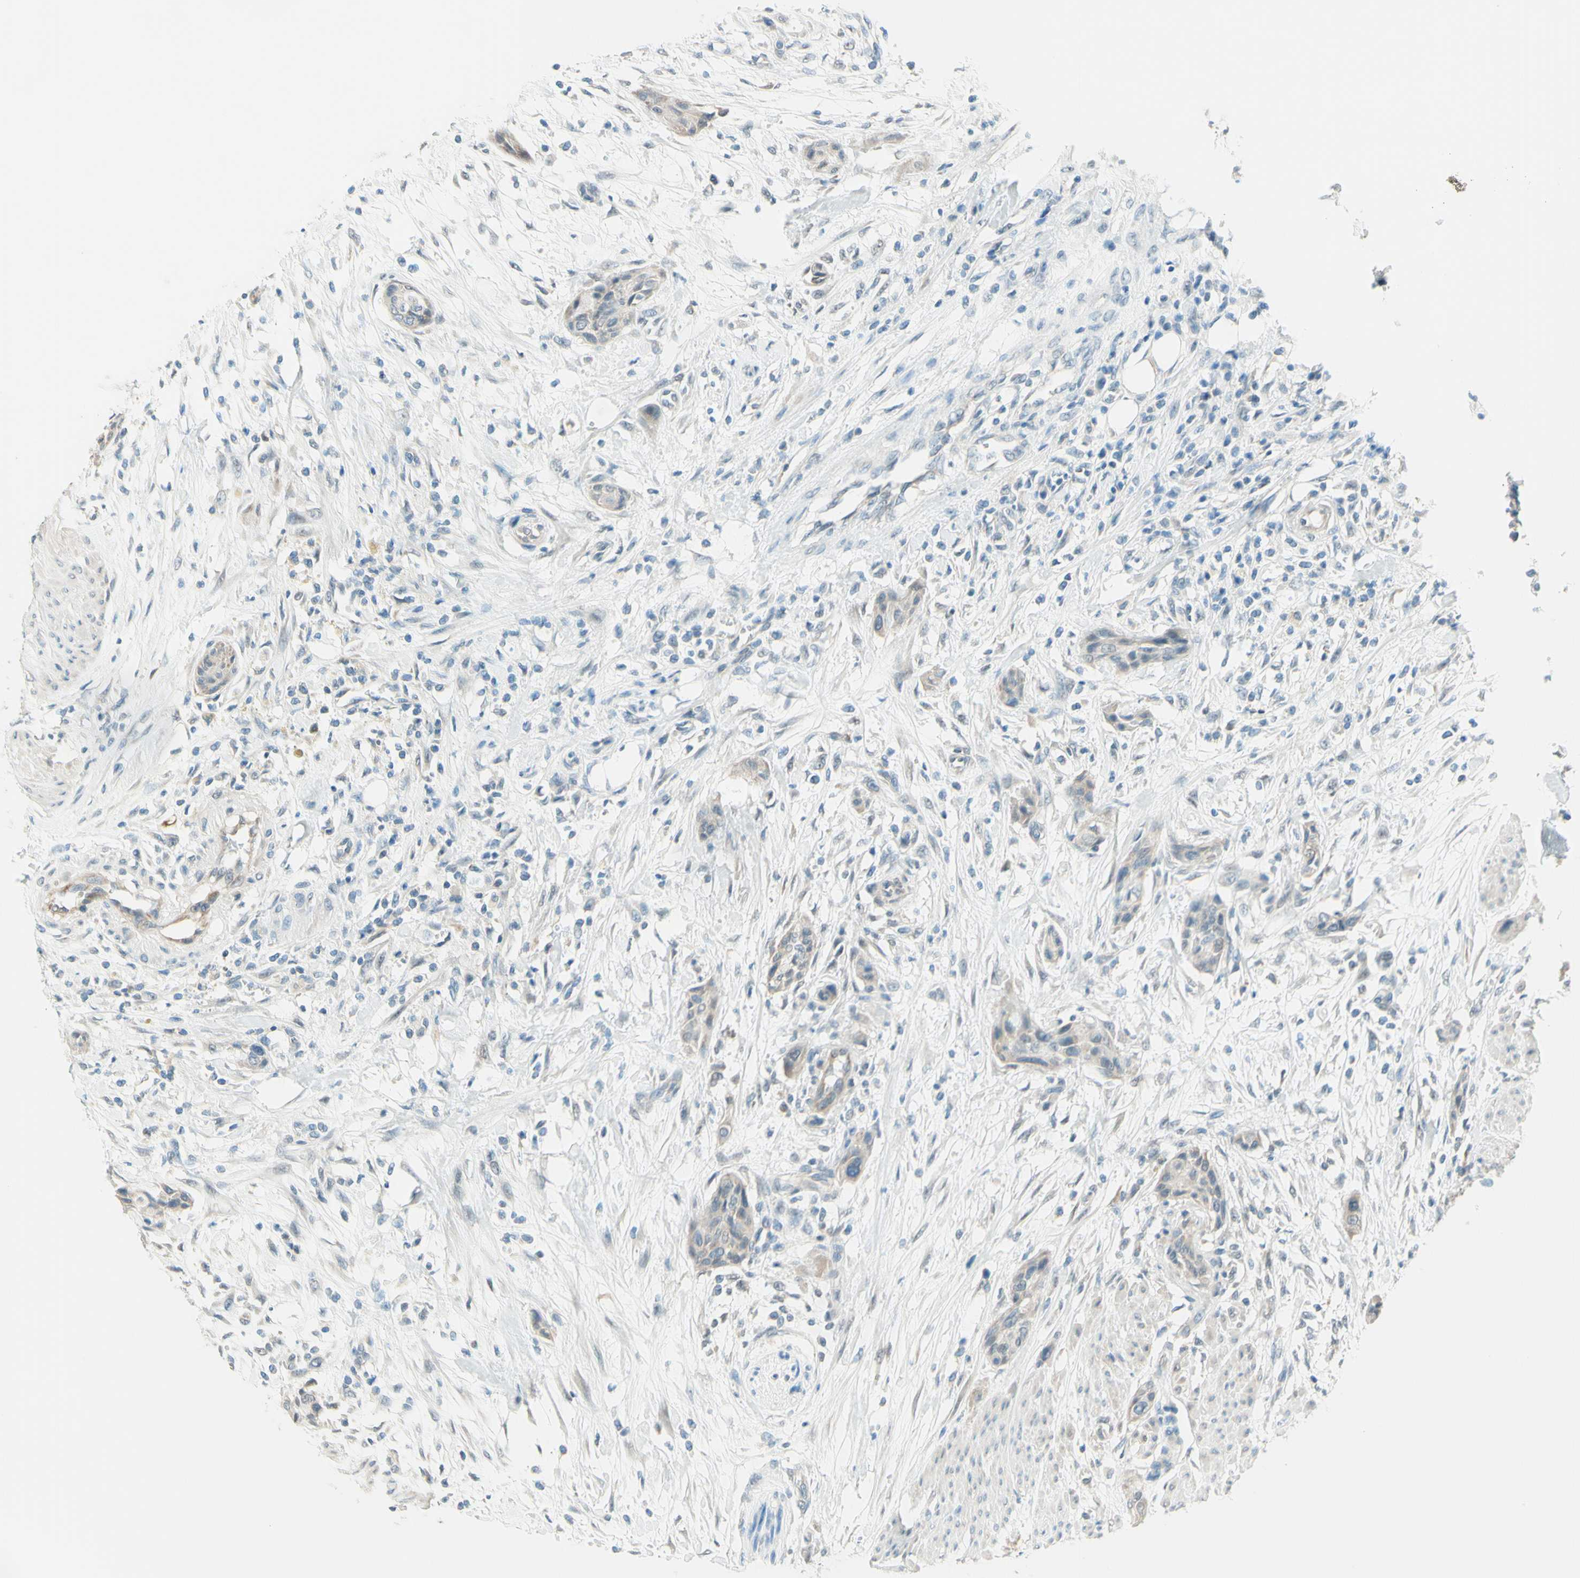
{"staining": {"intensity": "weak", "quantity": "<25%", "location": "cytoplasmic/membranous"}, "tissue": "urothelial cancer", "cell_type": "Tumor cells", "image_type": "cancer", "snomed": [{"axis": "morphology", "description": "Urothelial carcinoma, High grade"}, {"axis": "topography", "description": "Urinary bladder"}], "caption": "Urothelial cancer was stained to show a protein in brown. There is no significant positivity in tumor cells.", "gene": "JPH1", "patient": {"sex": "male", "age": 35}}